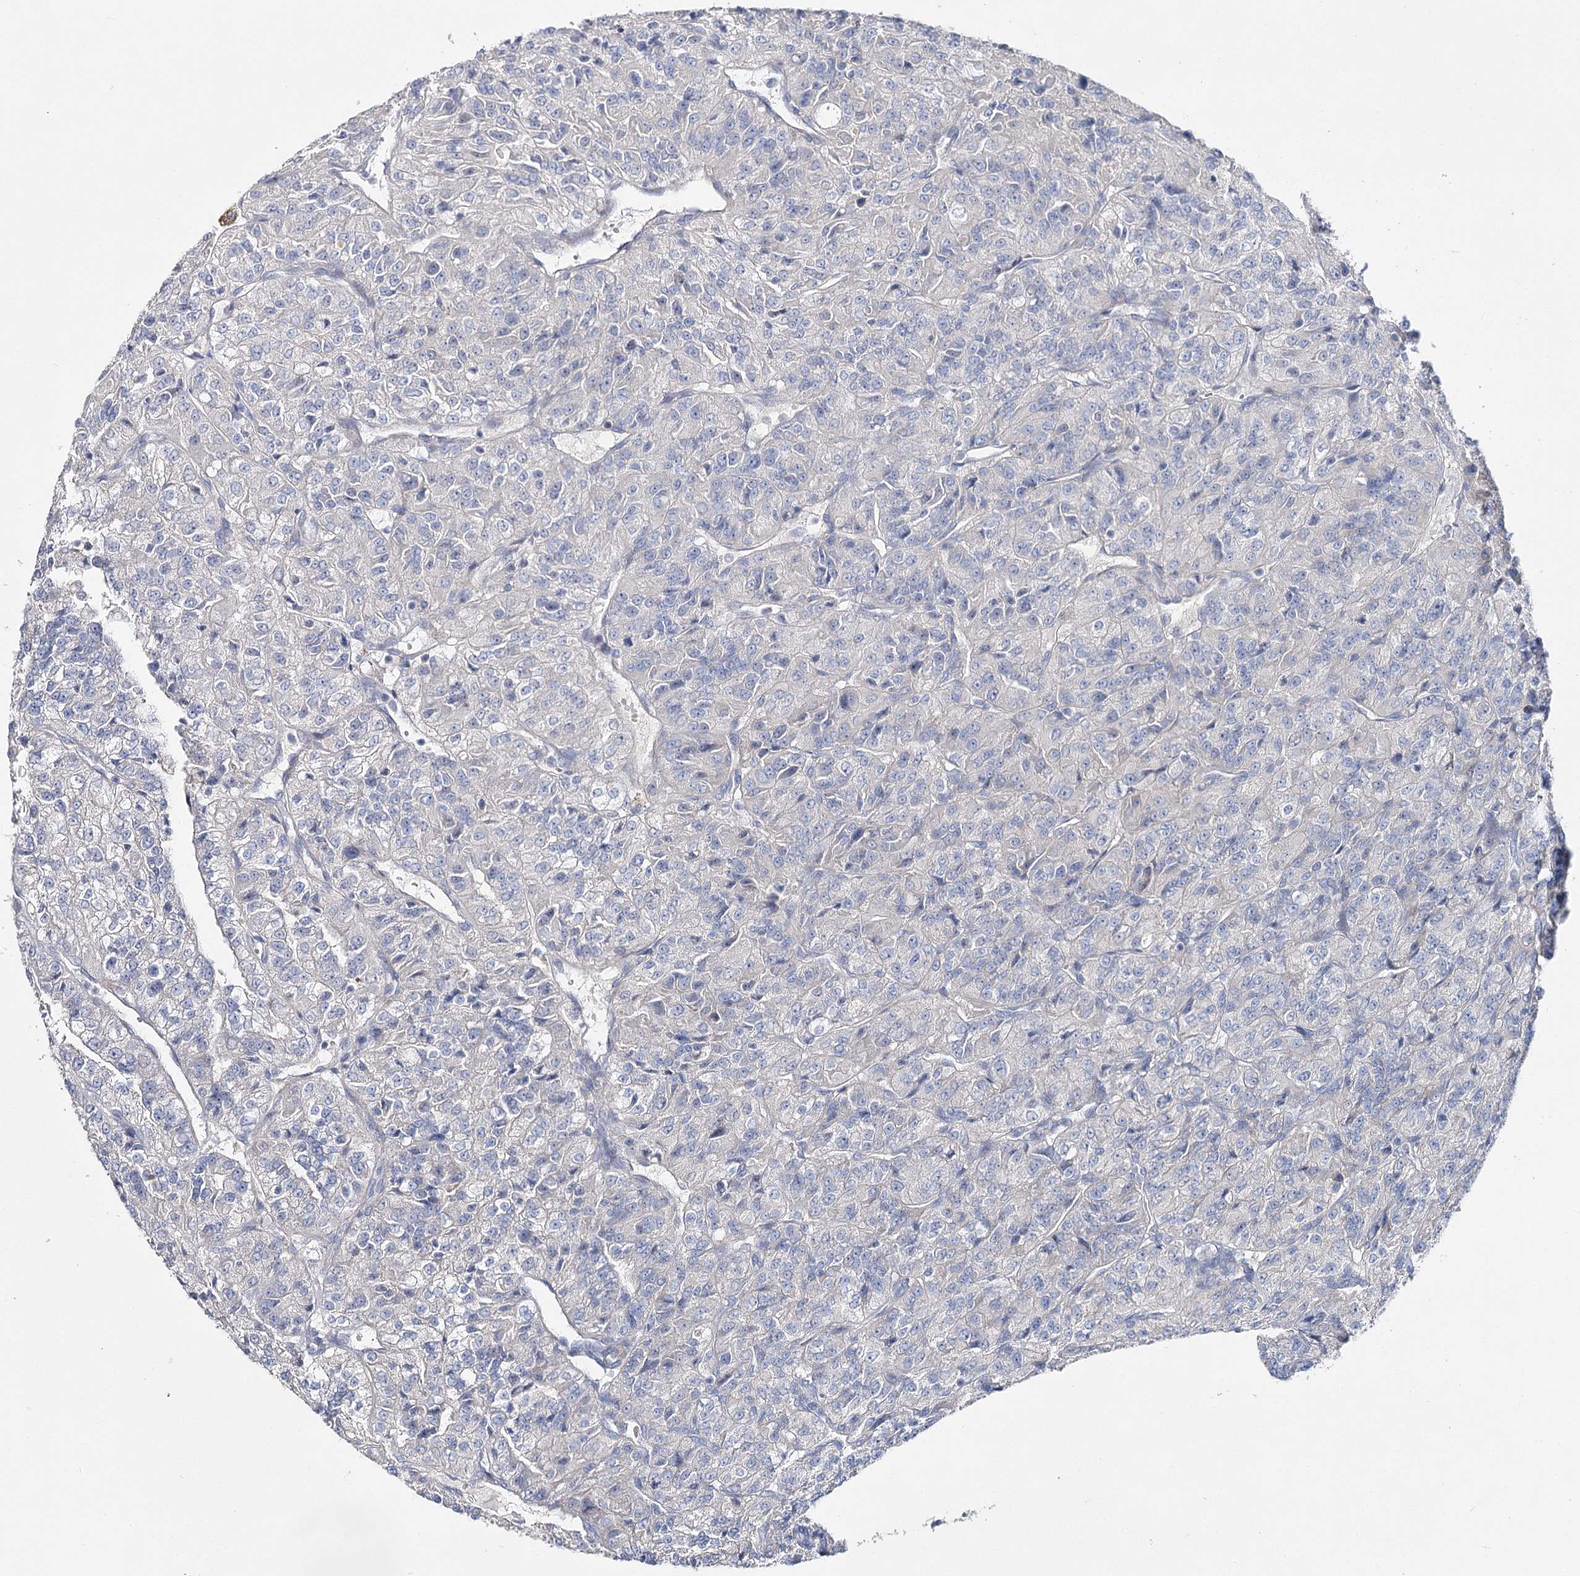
{"staining": {"intensity": "negative", "quantity": "none", "location": "none"}, "tissue": "renal cancer", "cell_type": "Tumor cells", "image_type": "cancer", "snomed": [{"axis": "morphology", "description": "Adenocarcinoma, NOS"}, {"axis": "topography", "description": "Kidney"}], "caption": "Histopathology image shows no significant protein expression in tumor cells of adenocarcinoma (renal). (DAB immunohistochemistry (IHC) visualized using brightfield microscopy, high magnification).", "gene": "NRAP", "patient": {"sex": "female", "age": 63}}